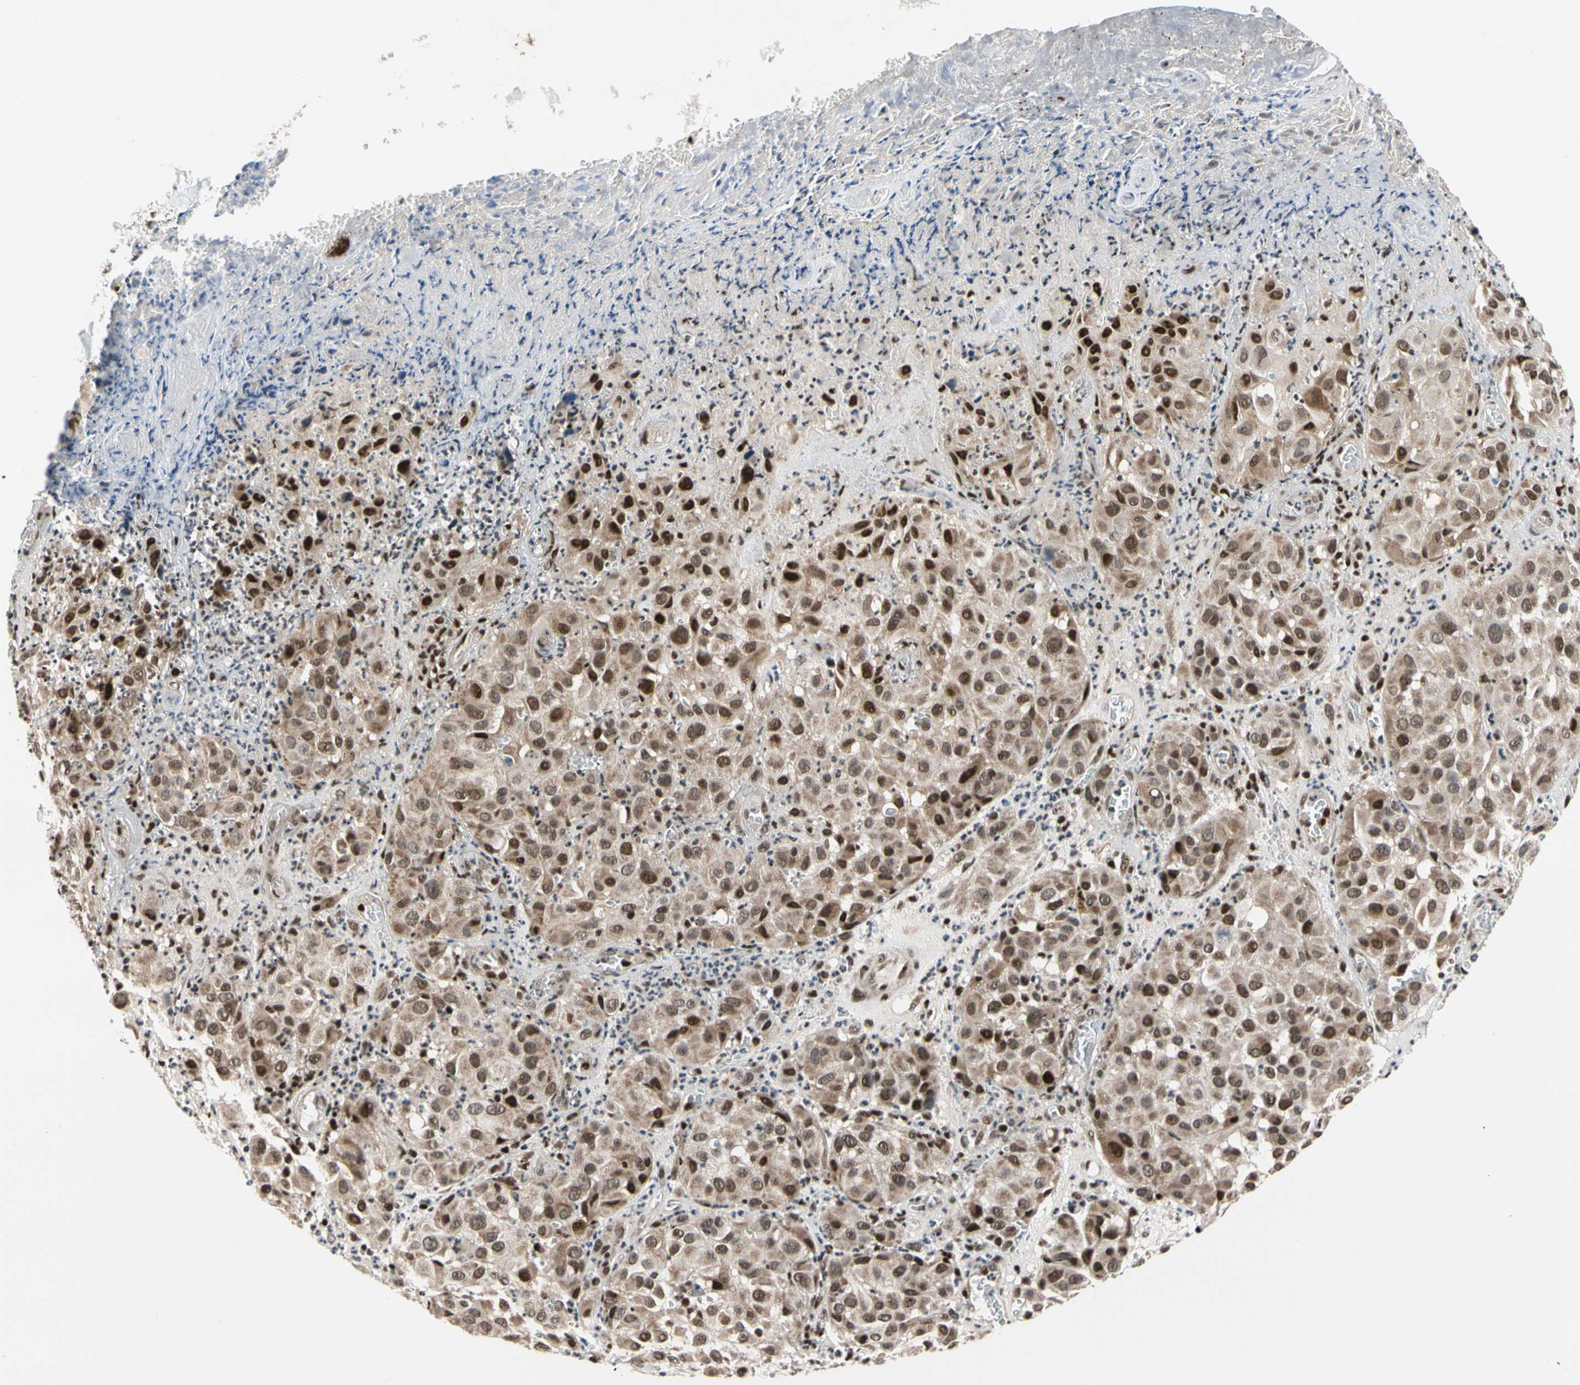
{"staining": {"intensity": "strong", "quantity": ">75%", "location": "nuclear"}, "tissue": "melanoma", "cell_type": "Tumor cells", "image_type": "cancer", "snomed": [{"axis": "morphology", "description": "Malignant melanoma, NOS"}, {"axis": "topography", "description": "Skin"}], "caption": "This is a micrograph of immunohistochemistry (IHC) staining of malignant melanoma, which shows strong staining in the nuclear of tumor cells.", "gene": "E2F1", "patient": {"sex": "female", "age": 21}}